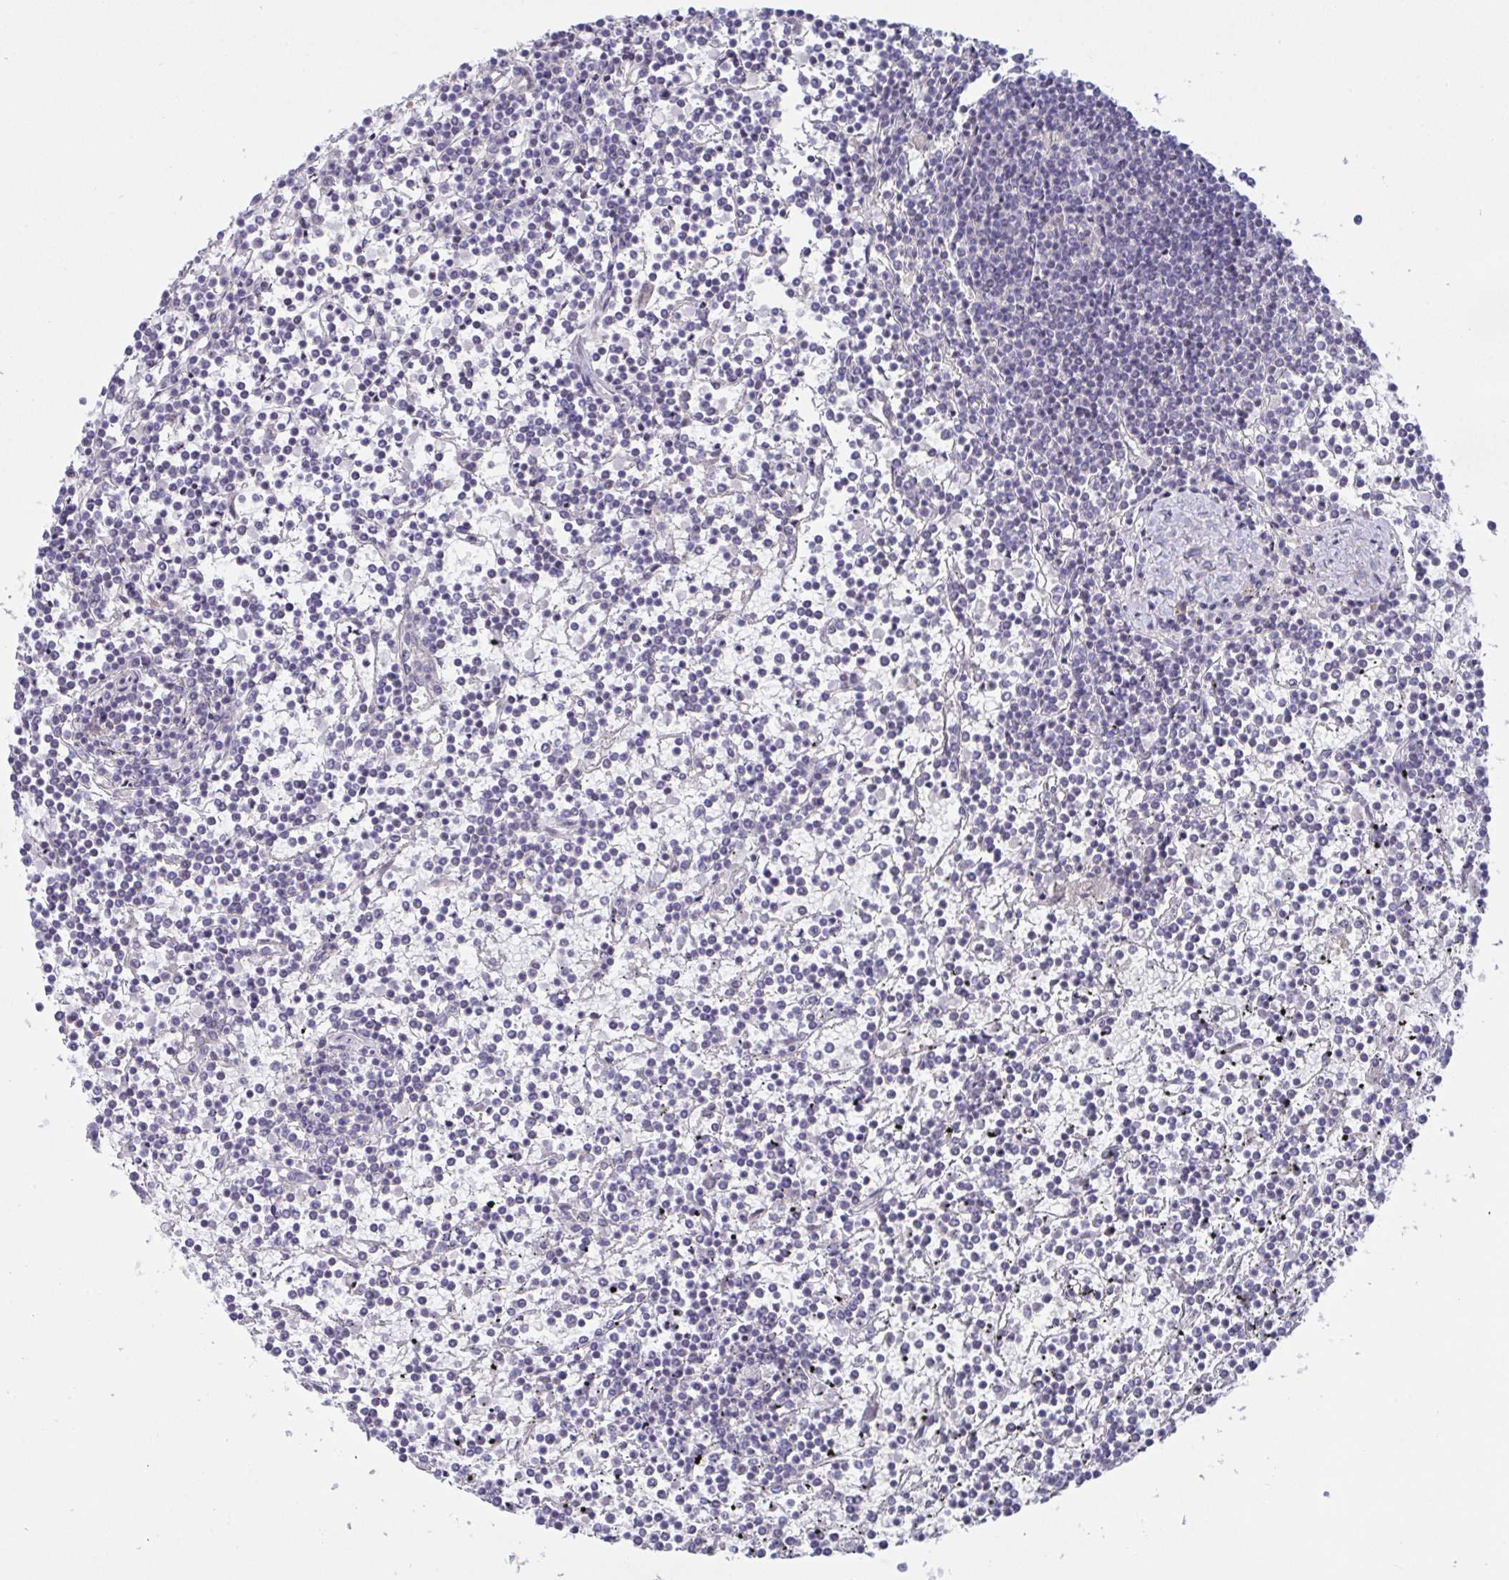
{"staining": {"intensity": "negative", "quantity": "none", "location": "none"}, "tissue": "lymphoma", "cell_type": "Tumor cells", "image_type": "cancer", "snomed": [{"axis": "morphology", "description": "Malignant lymphoma, non-Hodgkin's type, Low grade"}, {"axis": "topography", "description": "Spleen"}], "caption": "Image shows no significant protein expression in tumor cells of malignant lymphoma, non-Hodgkin's type (low-grade).", "gene": "MYC", "patient": {"sex": "female", "age": 19}}